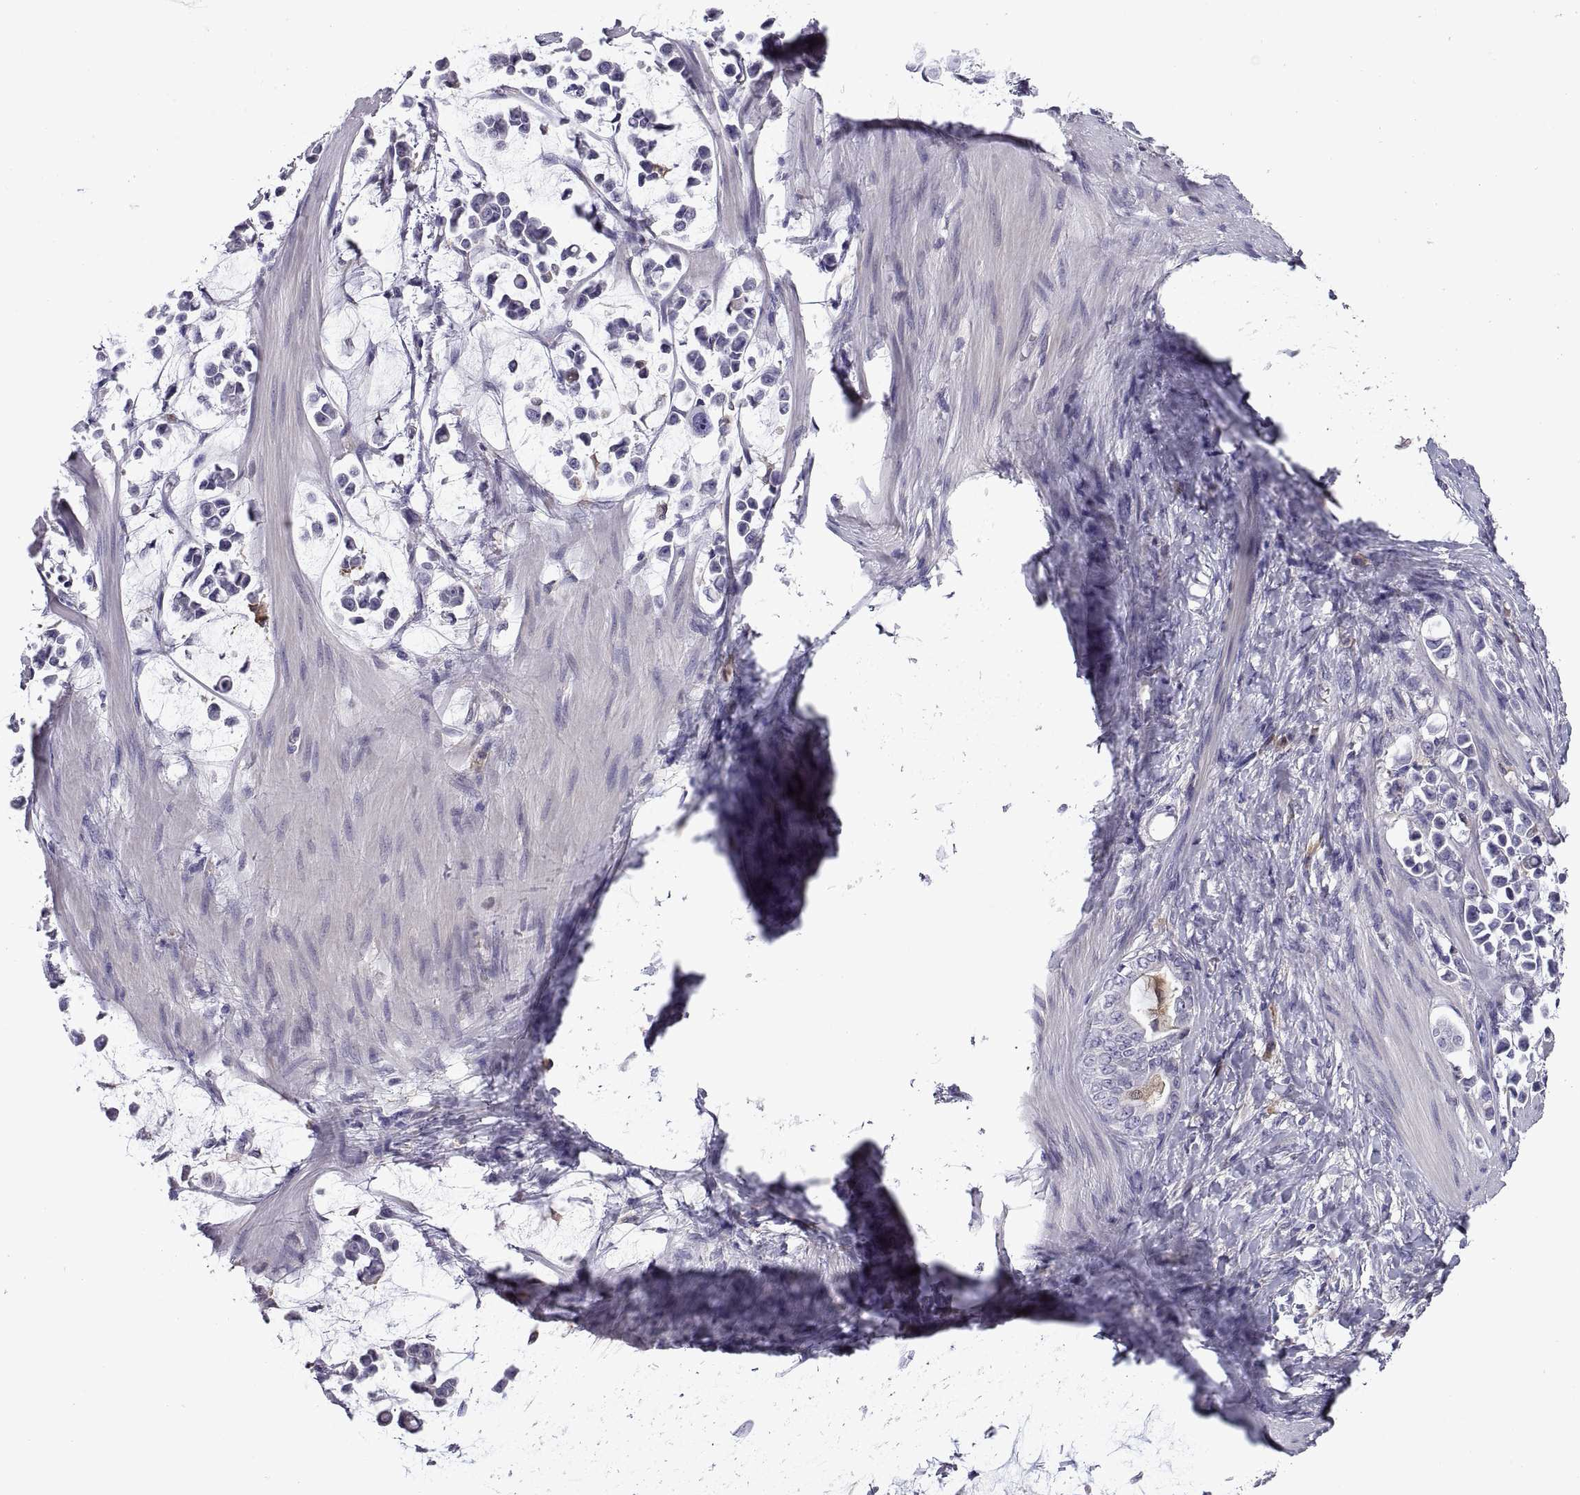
{"staining": {"intensity": "negative", "quantity": "none", "location": "none"}, "tissue": "stomach cancer", "cell_type": "Tumor cells", "image_type": "cancer", "snomed": [{"axis": "morphology", "description": "Adenocarcinoma, NOS"}, {"axis": "topography", "description": "Stomach"}], "caption": "Immunohistochemical staining of stomach cancer (adenocarcinoma) reveals no significant expression in tumor cells.", "gene": "DOK3", "patient": {"sex": "male", "age": 82}}